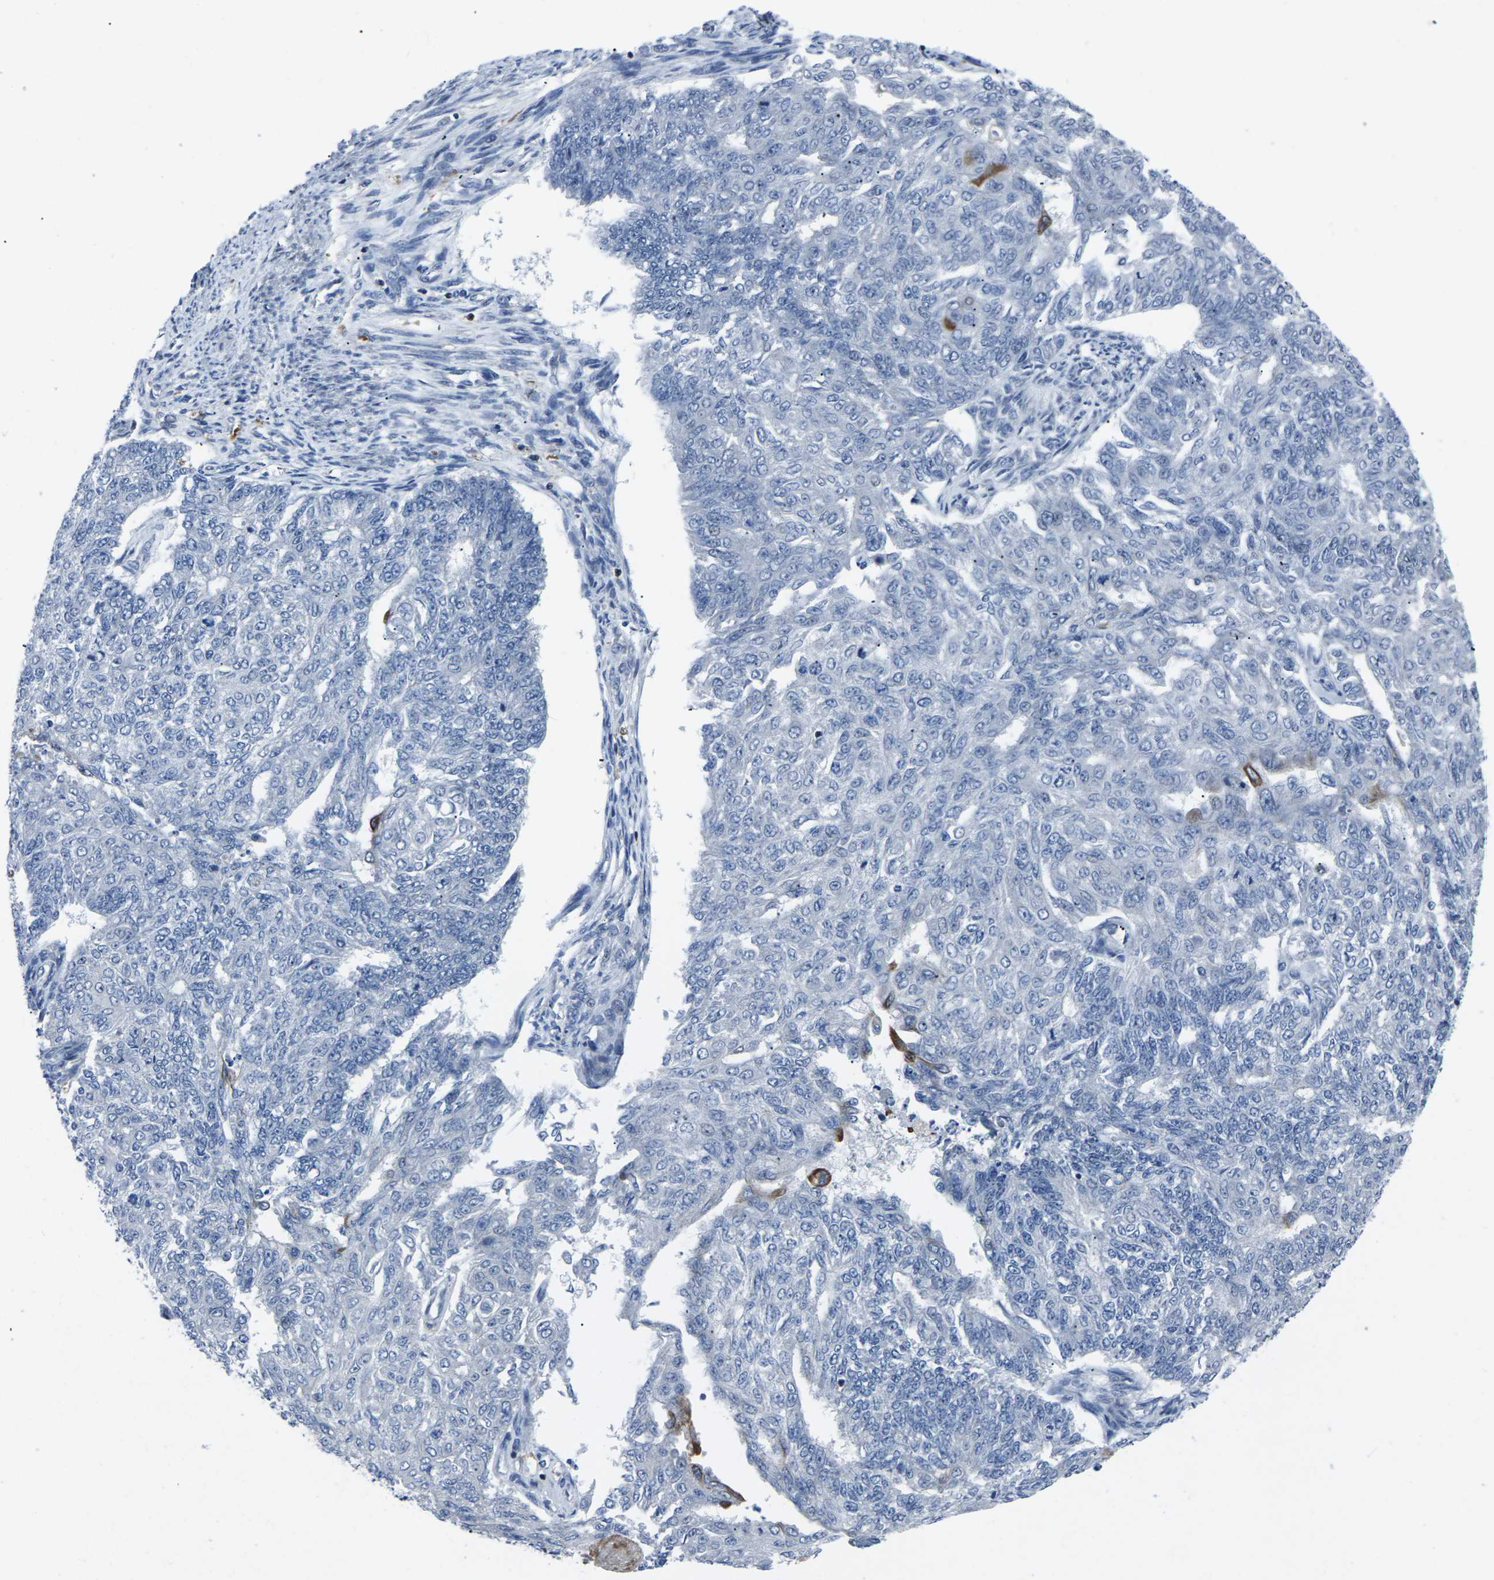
{"staining": {"intensity": "moderate", "quantity": "<25%", "location": "cytoplasmic/membranous"}, "tissue": "endometrial cancer", "cell_type": "Tumor cells", "image_type": "cancer", "snomed": [{"axis": "morphology", "description": "Adenocarcinoma, NOS"}, {"axis": "topography", "description": "Endometrium"}], "caption": "Approximately <25% of tumor cells in adenocarcinoma (endometrial) show moderate cytoplasmic/membranous protein staining as visualized by brown immunohistochemical staining.", "gene": "STAT4", "patient": {"sex": "female", "age": 32}}